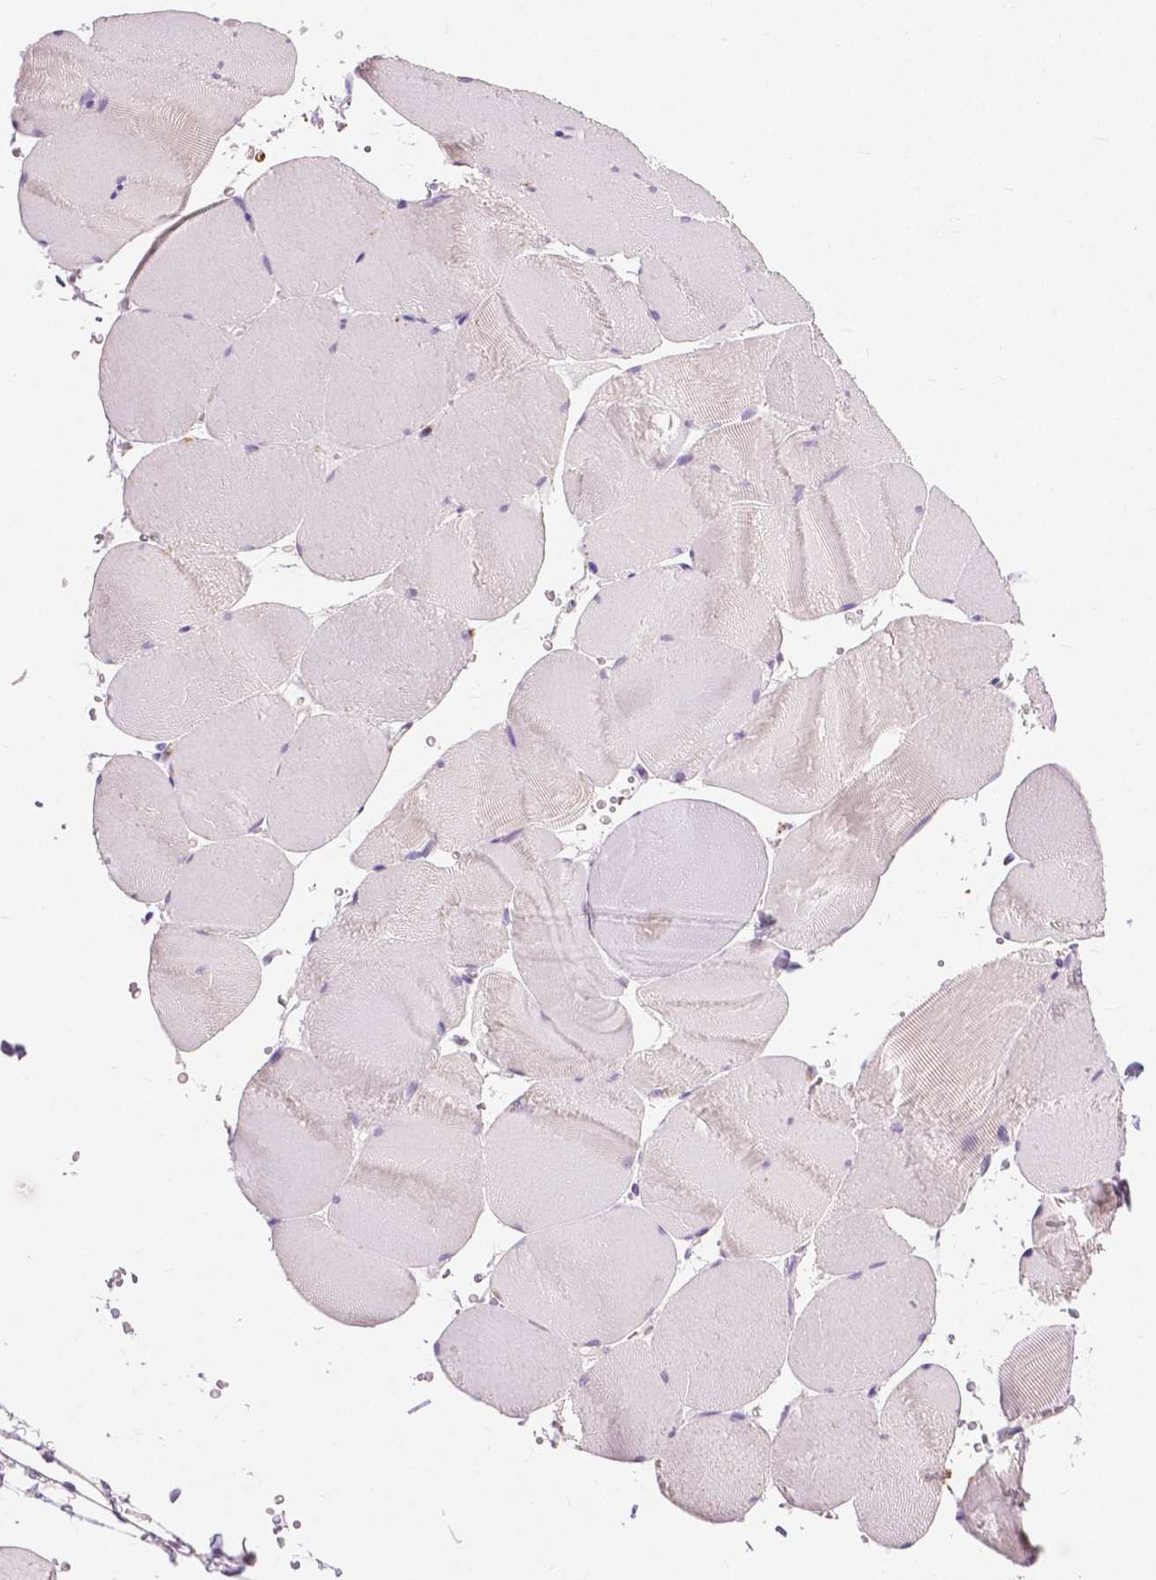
{"staining": {"intensity": "negative", "quantity": "none", "location": "none"}, "tissue": "skeletal muscle", "cell_type": "Myocytes", "image_type": "normal", "snomed": [{"axis": "morphology", "description": "Normal tissue, NOS"}, {"axis": "topography", "description": "Skeletal muscle"}, {"axis": "topography", "description": "Head-Neck"}], "caption": "High power microscopy photomicrograph of an IHC image of unremarkable skeletal muscle, revealing no significant positivity in myocytes.", "gene": "CXCR2", "patient": {"sex": "male", "age": 66}}